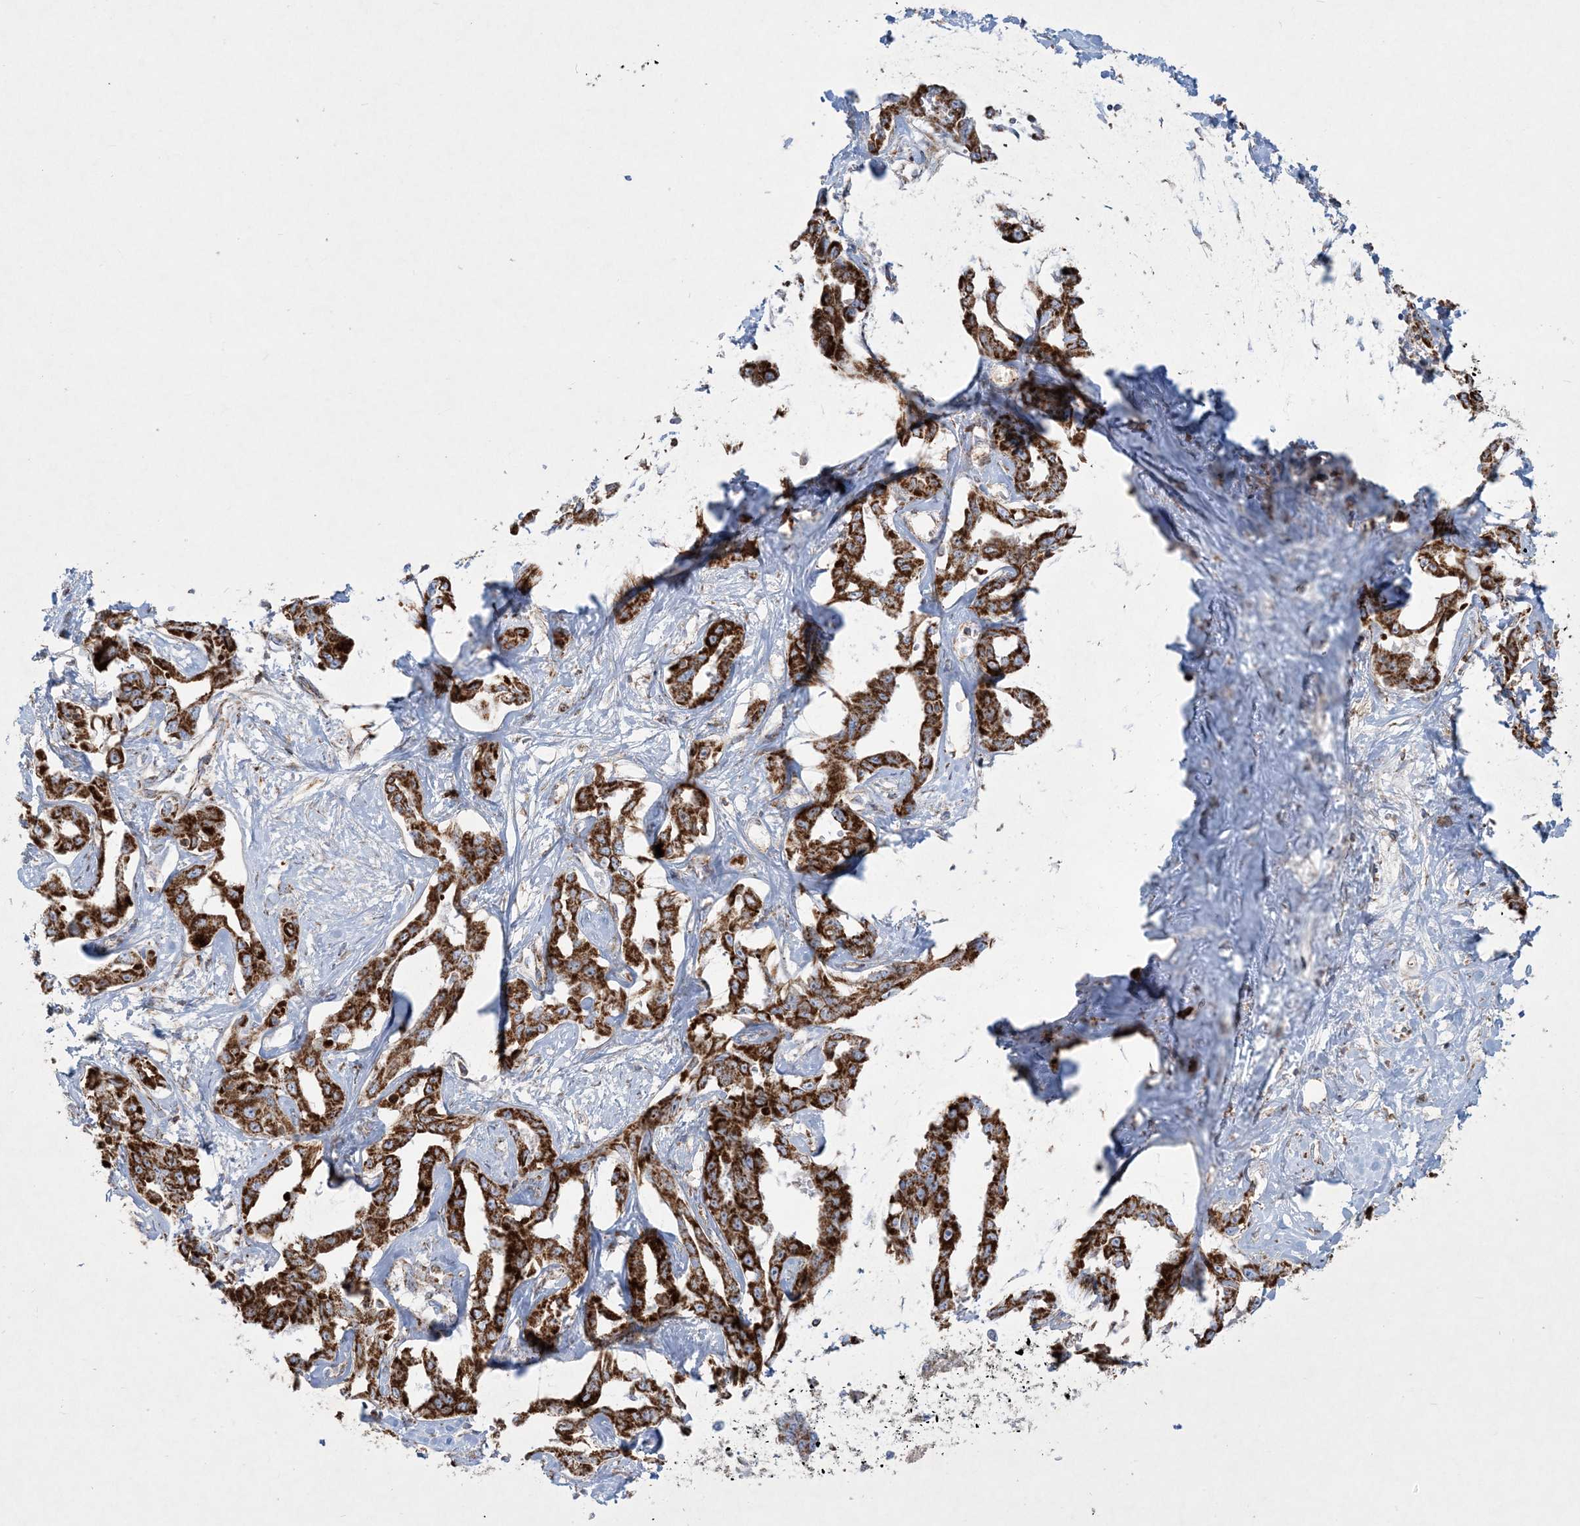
{"staining": {"intensity": "strong", "quantity": ">75%", "location": "cytoplasmic/membranous"}, "tissue": "liver cancer", "cell_type": "Tumor cells", "image_type": "cancer", "snomed": [{"axis": "morphology", "description": "Cholangiocarcinoma"}, {"axis": "topography", "description": "Liver"}], "caption": "IHC of liver cholangiocarcinoma demonstrates high levels of strong cytoplasmic/membranous positivity in approximately >75% of tumor cells.", "gene": "BEND4", "patient": {"sex": "male", "age": 59}}